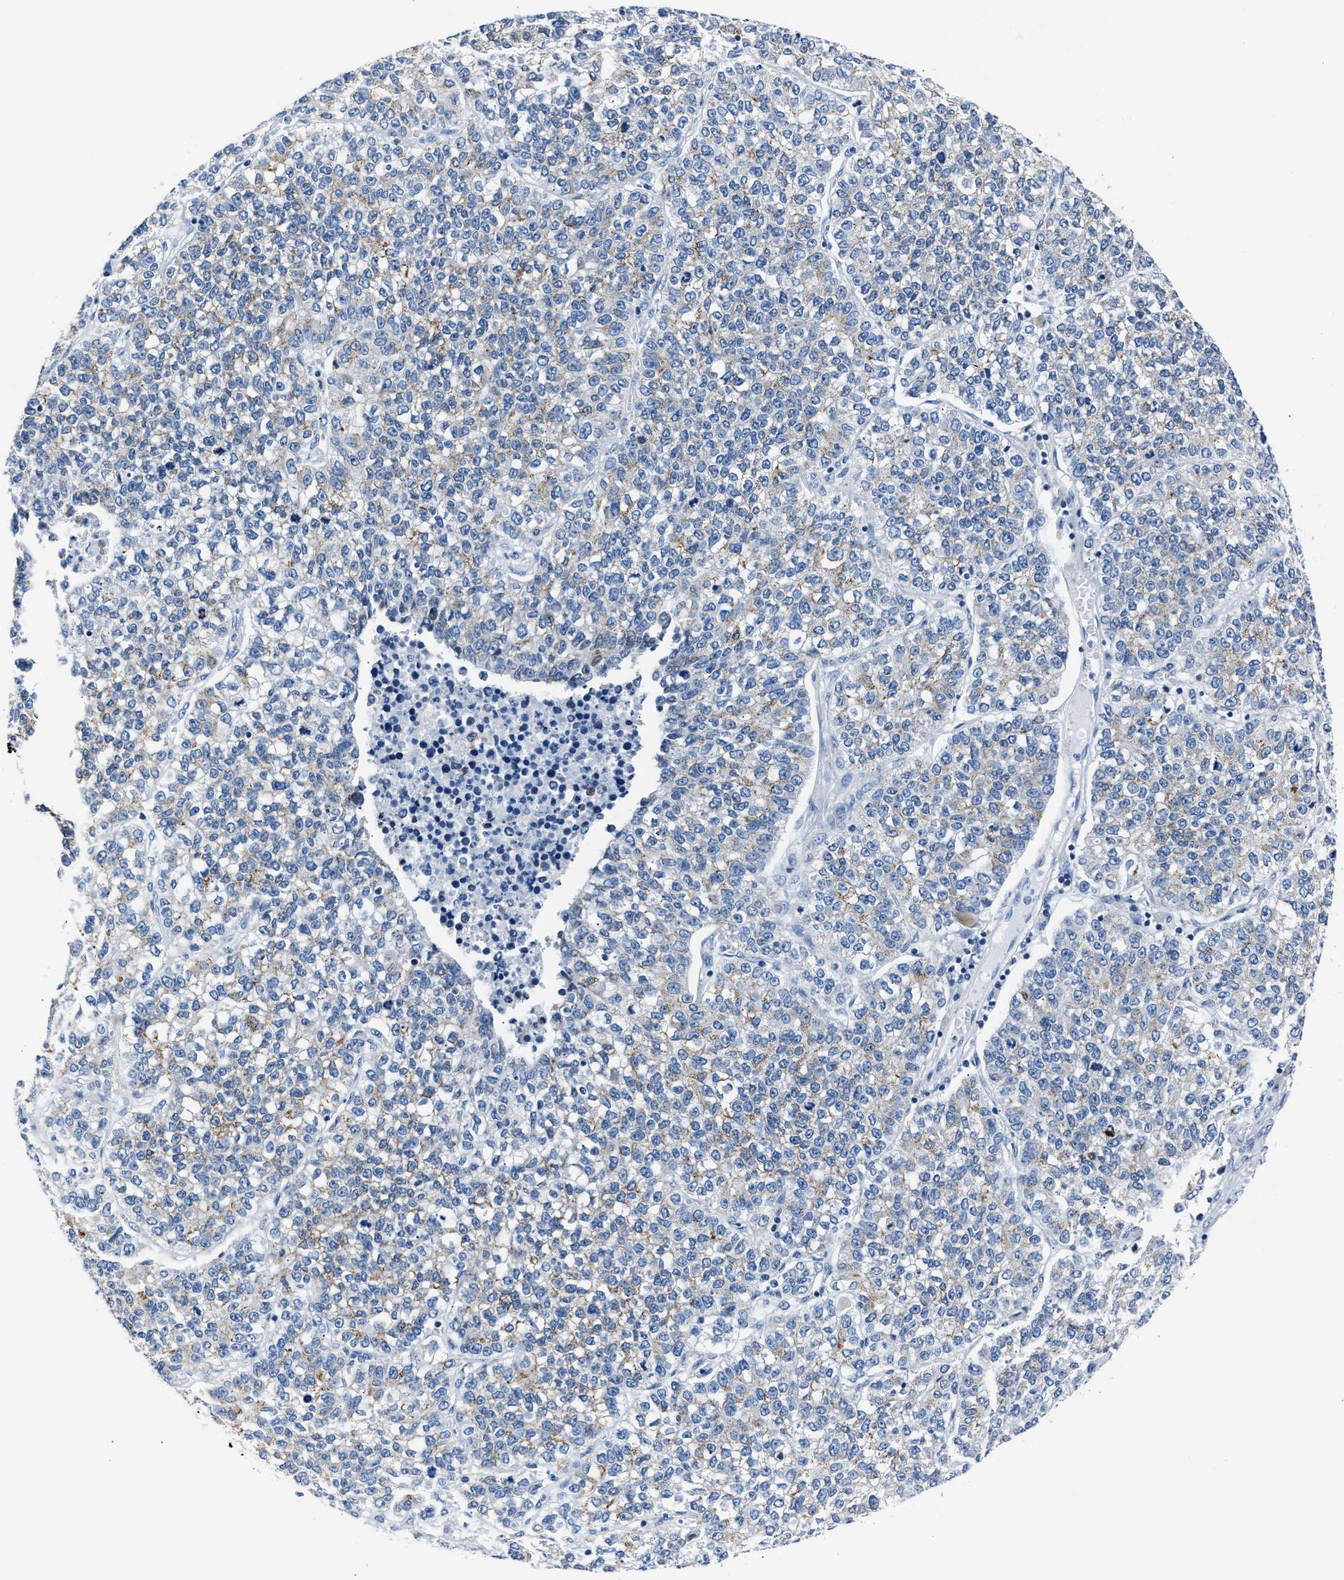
{"staining": {"intensity": "weak", "quantity": "25%-75%", "location": "cytoplasmic/membranous"}, "tissue": "lung cancer", "cell_type": "Tumor cells", "image_type": "cancer", "snomed": [{"axis": "morphology", "description": "Adenocarcinoma, NOS"}, {"axis": "topography", "description": "Lung"}], "caption": "Immunohistochemical staining of adenocarcinoma (lung) displays low levels of weak cytoplasmic/membranous staining in about 25%-75% of tumor cells. (DAB = brown stain, brightfield microscopy at high magnification).", "gene": "AMACR", "patient": {"sex": "male", "age": 49}}